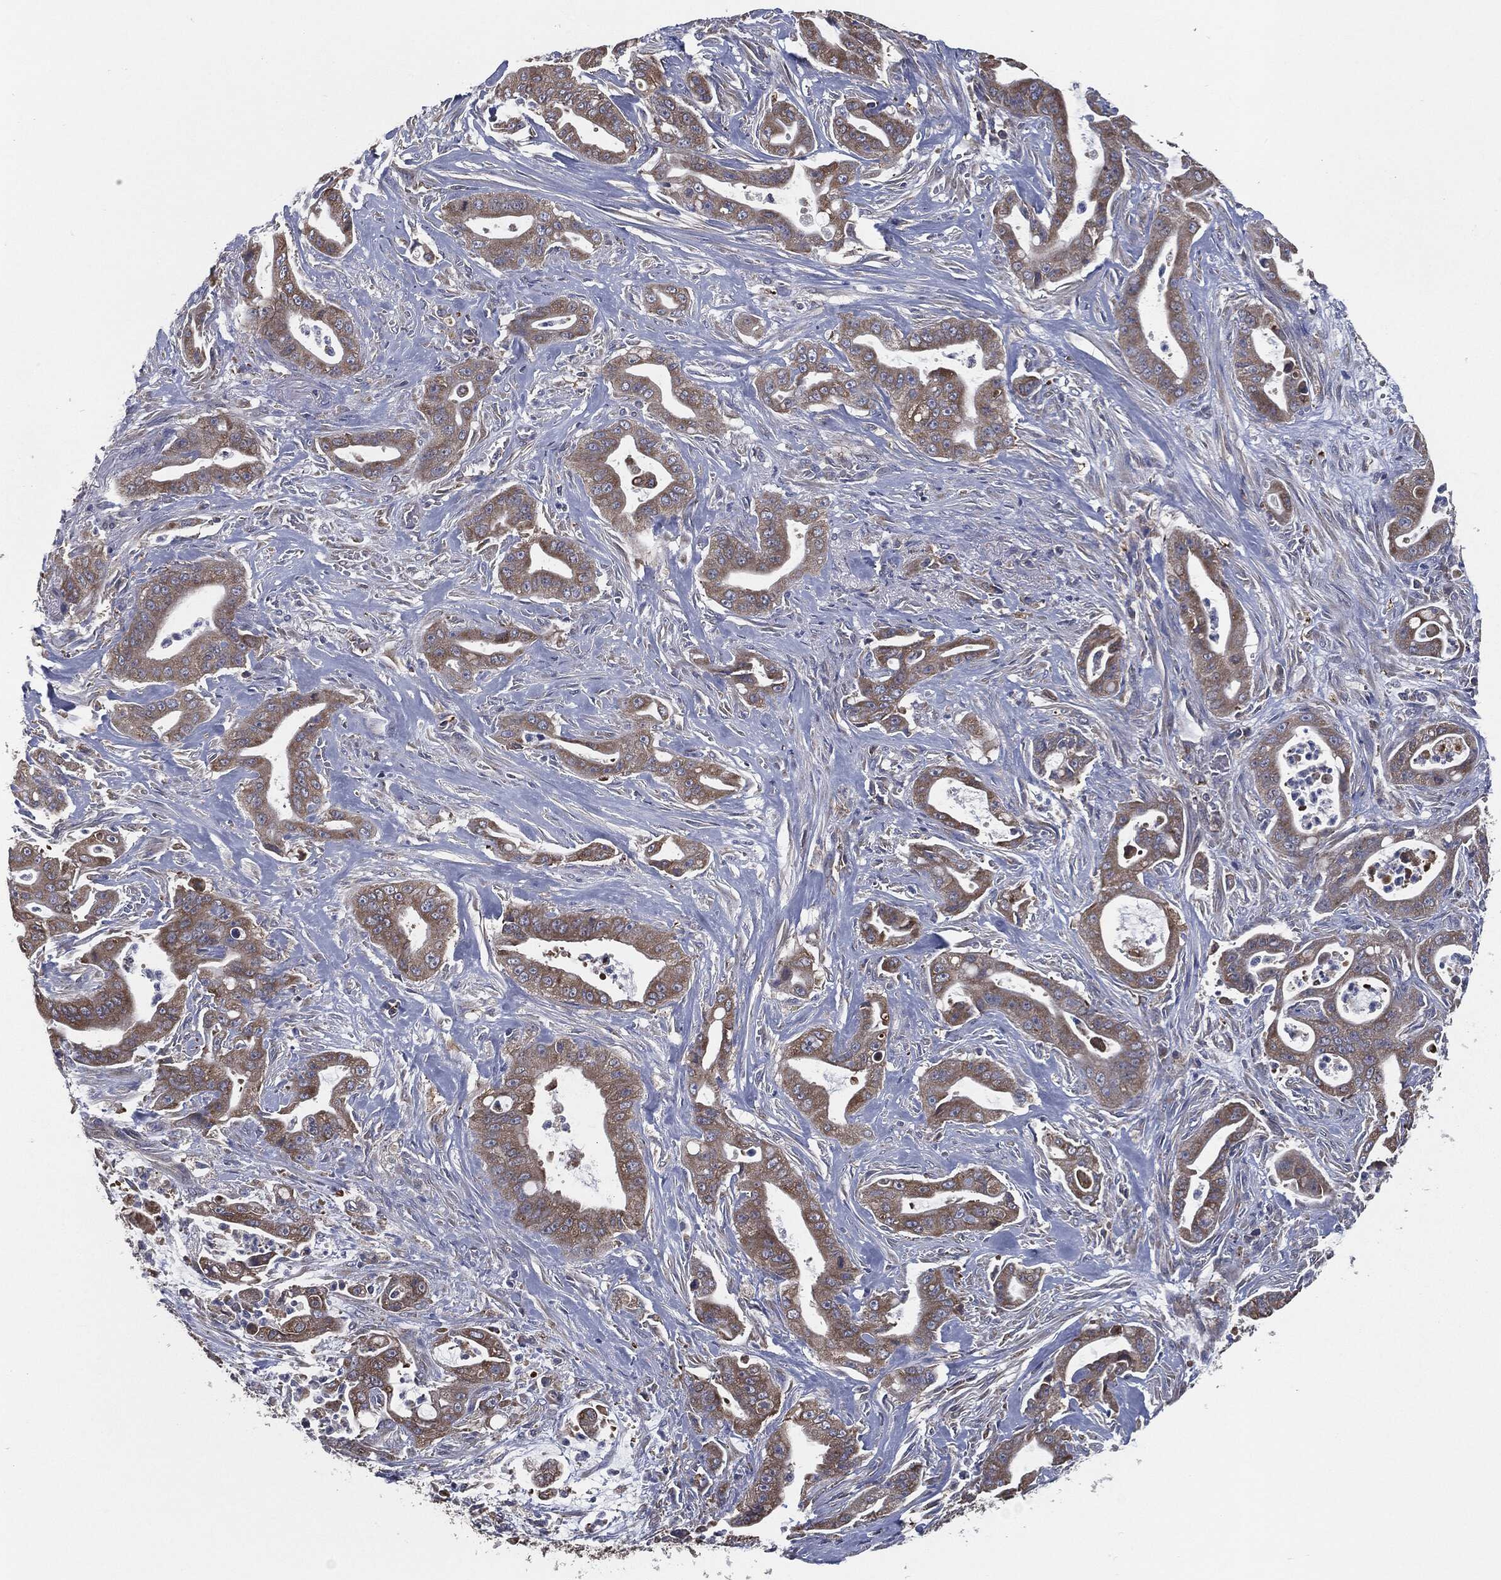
{"staining": {"intensity": "moderate", "quantity": ">75%", "location": "cytoplasmic/membranous"}, "tissue": "pancreatic cancer", "cell_type": "Tumor cells", "image_type": "cancer", "snomed": [{"axis": "morphology", "description": "Normal tissue, NOS"}, {"axis": "morphology", "description": "Inflammation, NOS"}, {"axis": "morphology", "description": "Adenocarcinoma, NOS"}, {"axis": "topography", "description": "Pancreas"}], "caption": "An image of human pancreatic adenocarcinoma stained for a protein exhibits moderate cytoplasmic/membranous brown staining in tumor cells.", "gene": "PRDX4", "patient": {"sex": "male", "age": 57}}